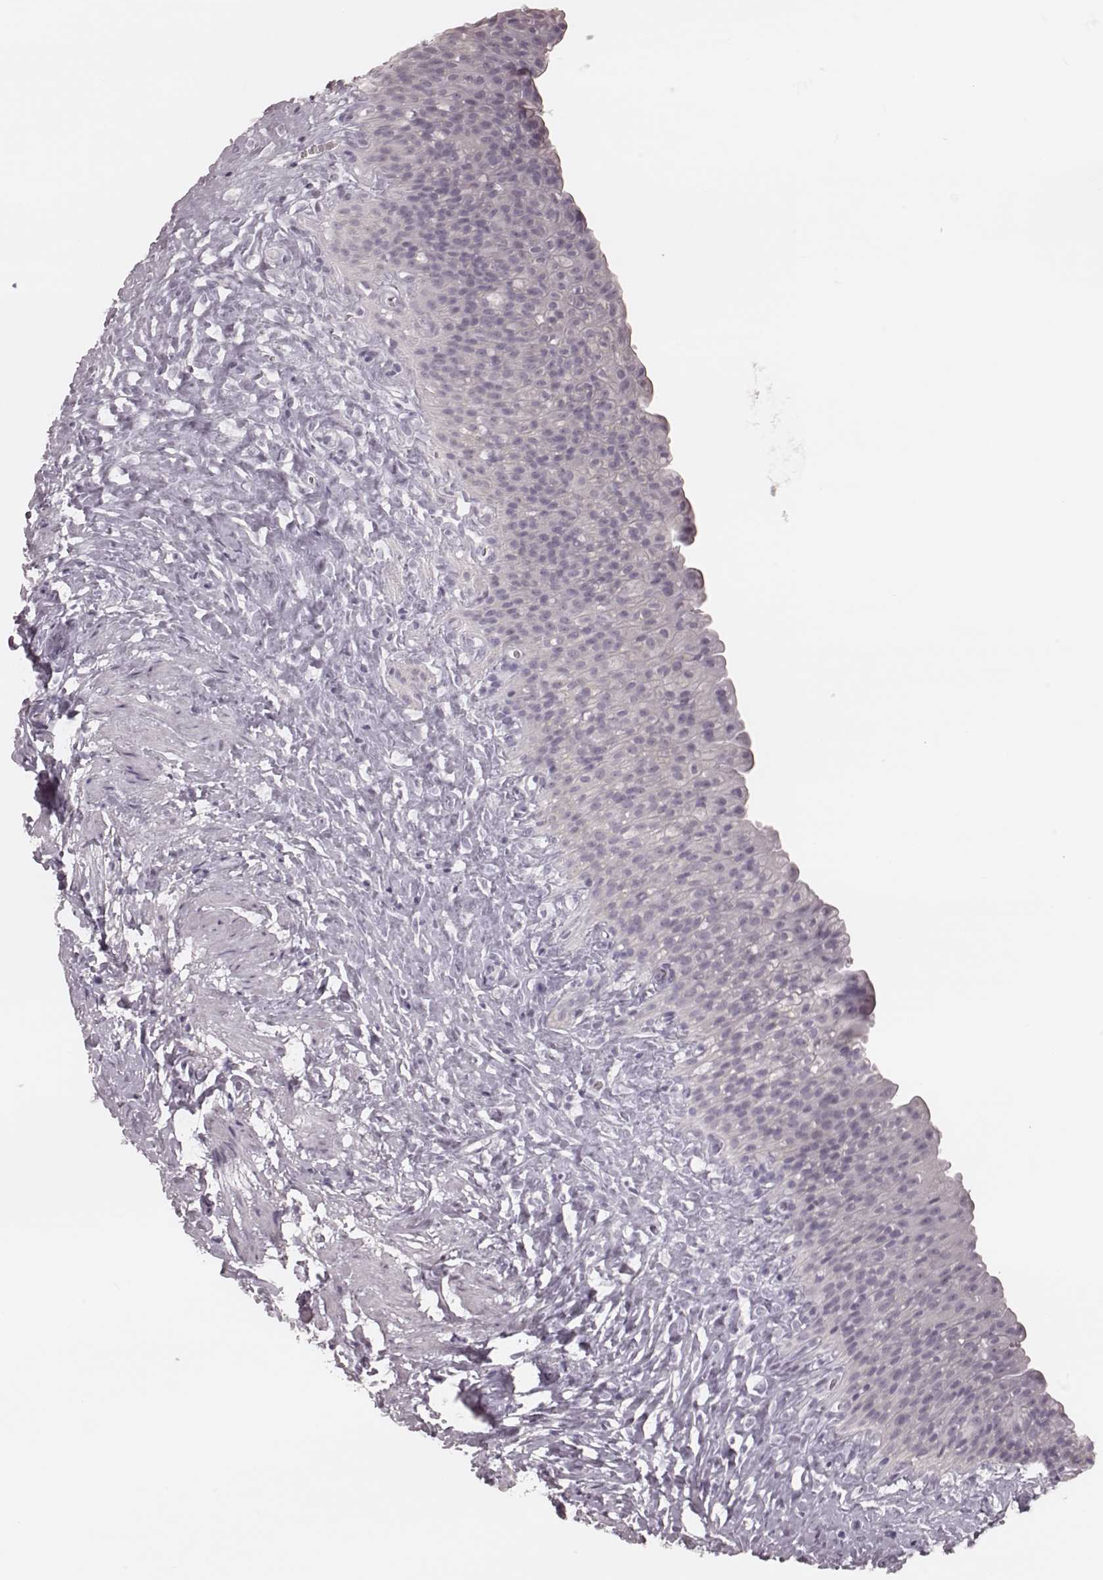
{"staining": {"intensity": "negative", "quantity": "none", "location": "none"}, "tissue": "urinary bladder", "cell_type": "Urothelial cells", "image_type": "normal", "snomed": [{"axis": "morphology", "description": "Normal tissue, NOS"}, {"axis": "topography", "description": "Urinary bladder"}], "caption": "This is an IHC histopathology image of benign human urinary bladder. There is no positivity in urothelial cells.", "gene": "KRT74", "patient": {"sex": "male", "age": 76}}